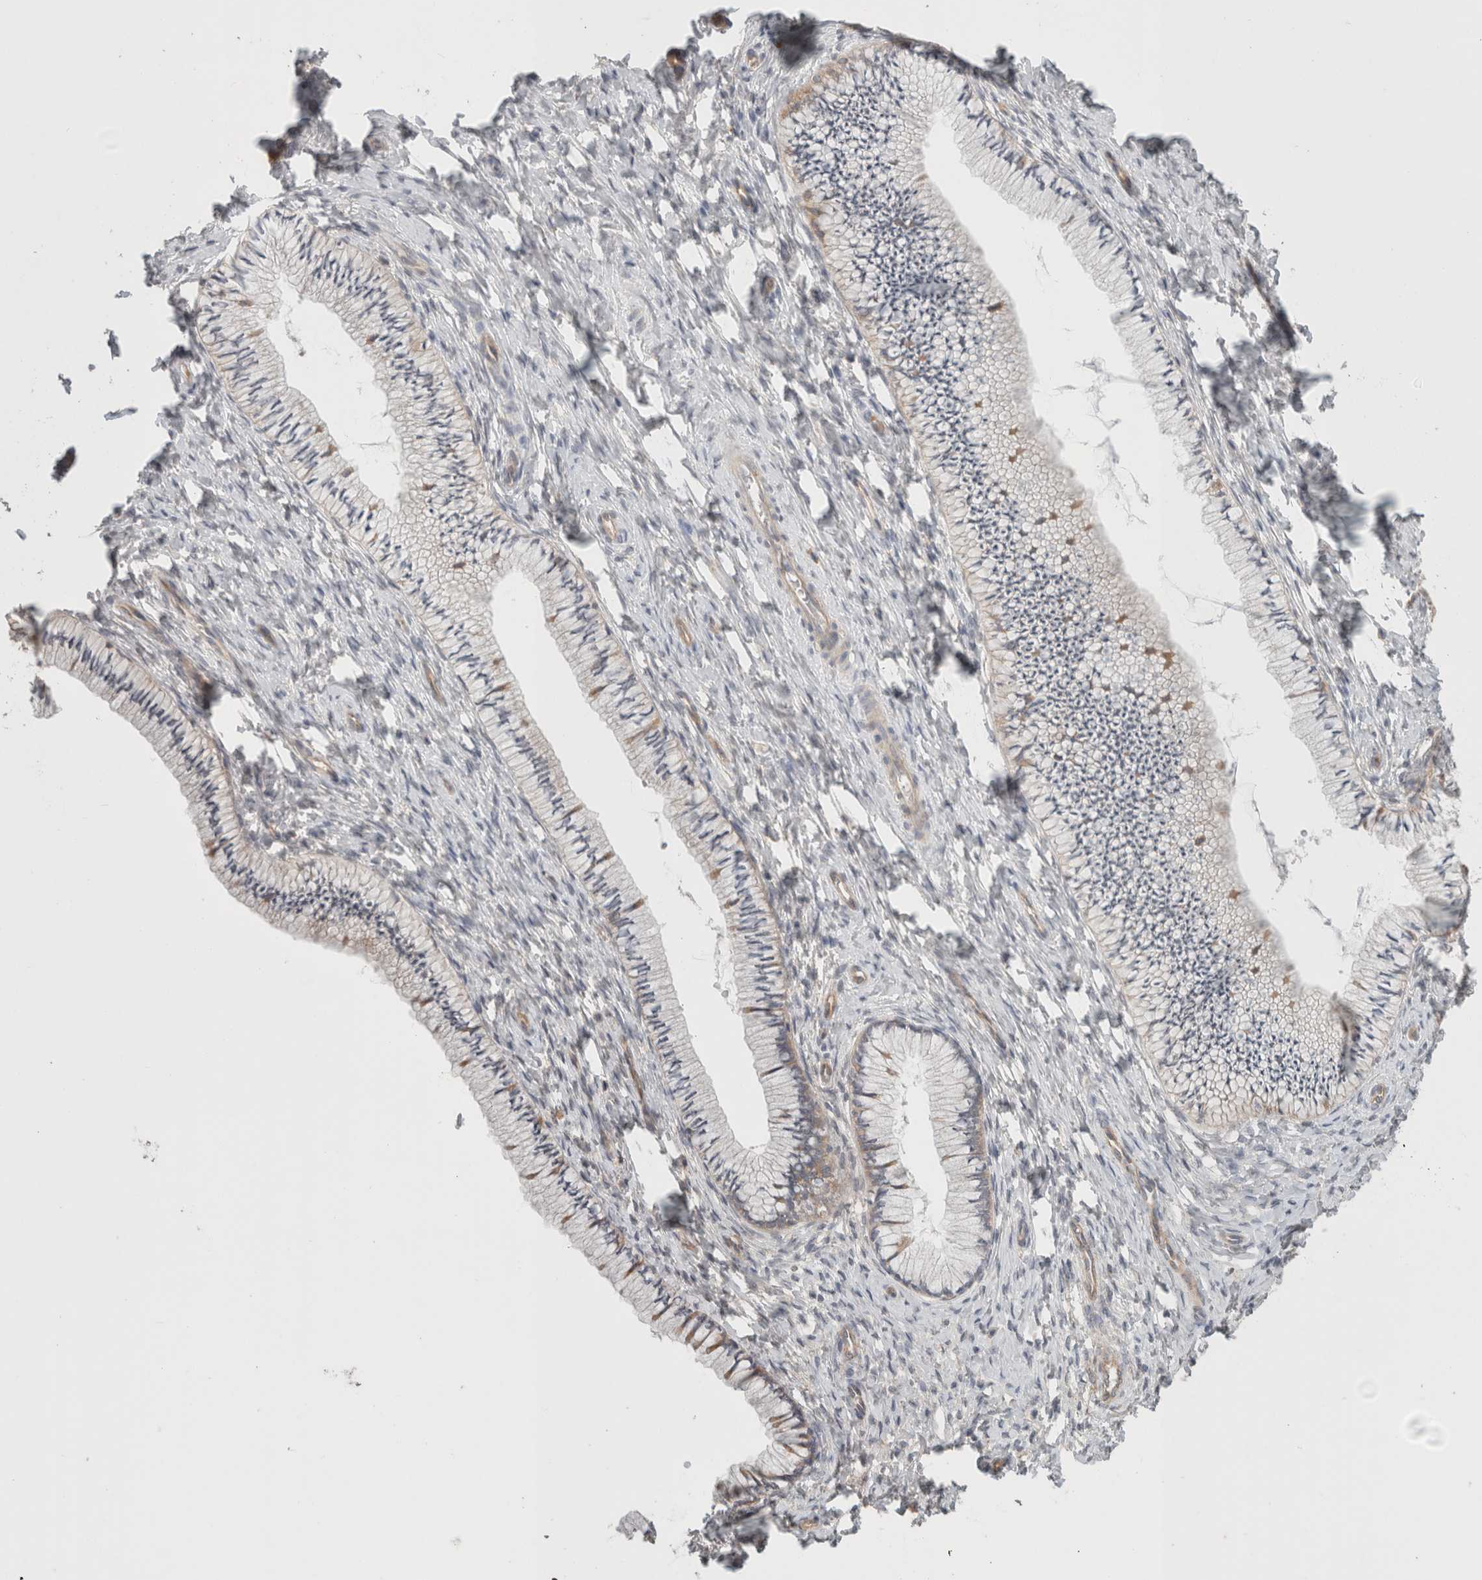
{"staining": {"intensity": "negative", "quantity": "none", "location": "none"}, "tissue": "cervix", "cell_type": "Glandular cells", "image_type": "normal", "snomed": [{"axis": "morphology", "description": "Normal tissue, NOS"}, {"axis": "topography", "description": "Cervix"}], "caption": "Glandular cells show no significant expression in normal cervix. The staining is performed using DAB (3,3'-diaminobenzidine) brown chromogen with nuclei counter-stained in using hematoxylin.", "gene": "RASAL2", "patient": {"sex": "female", "age": 36}}